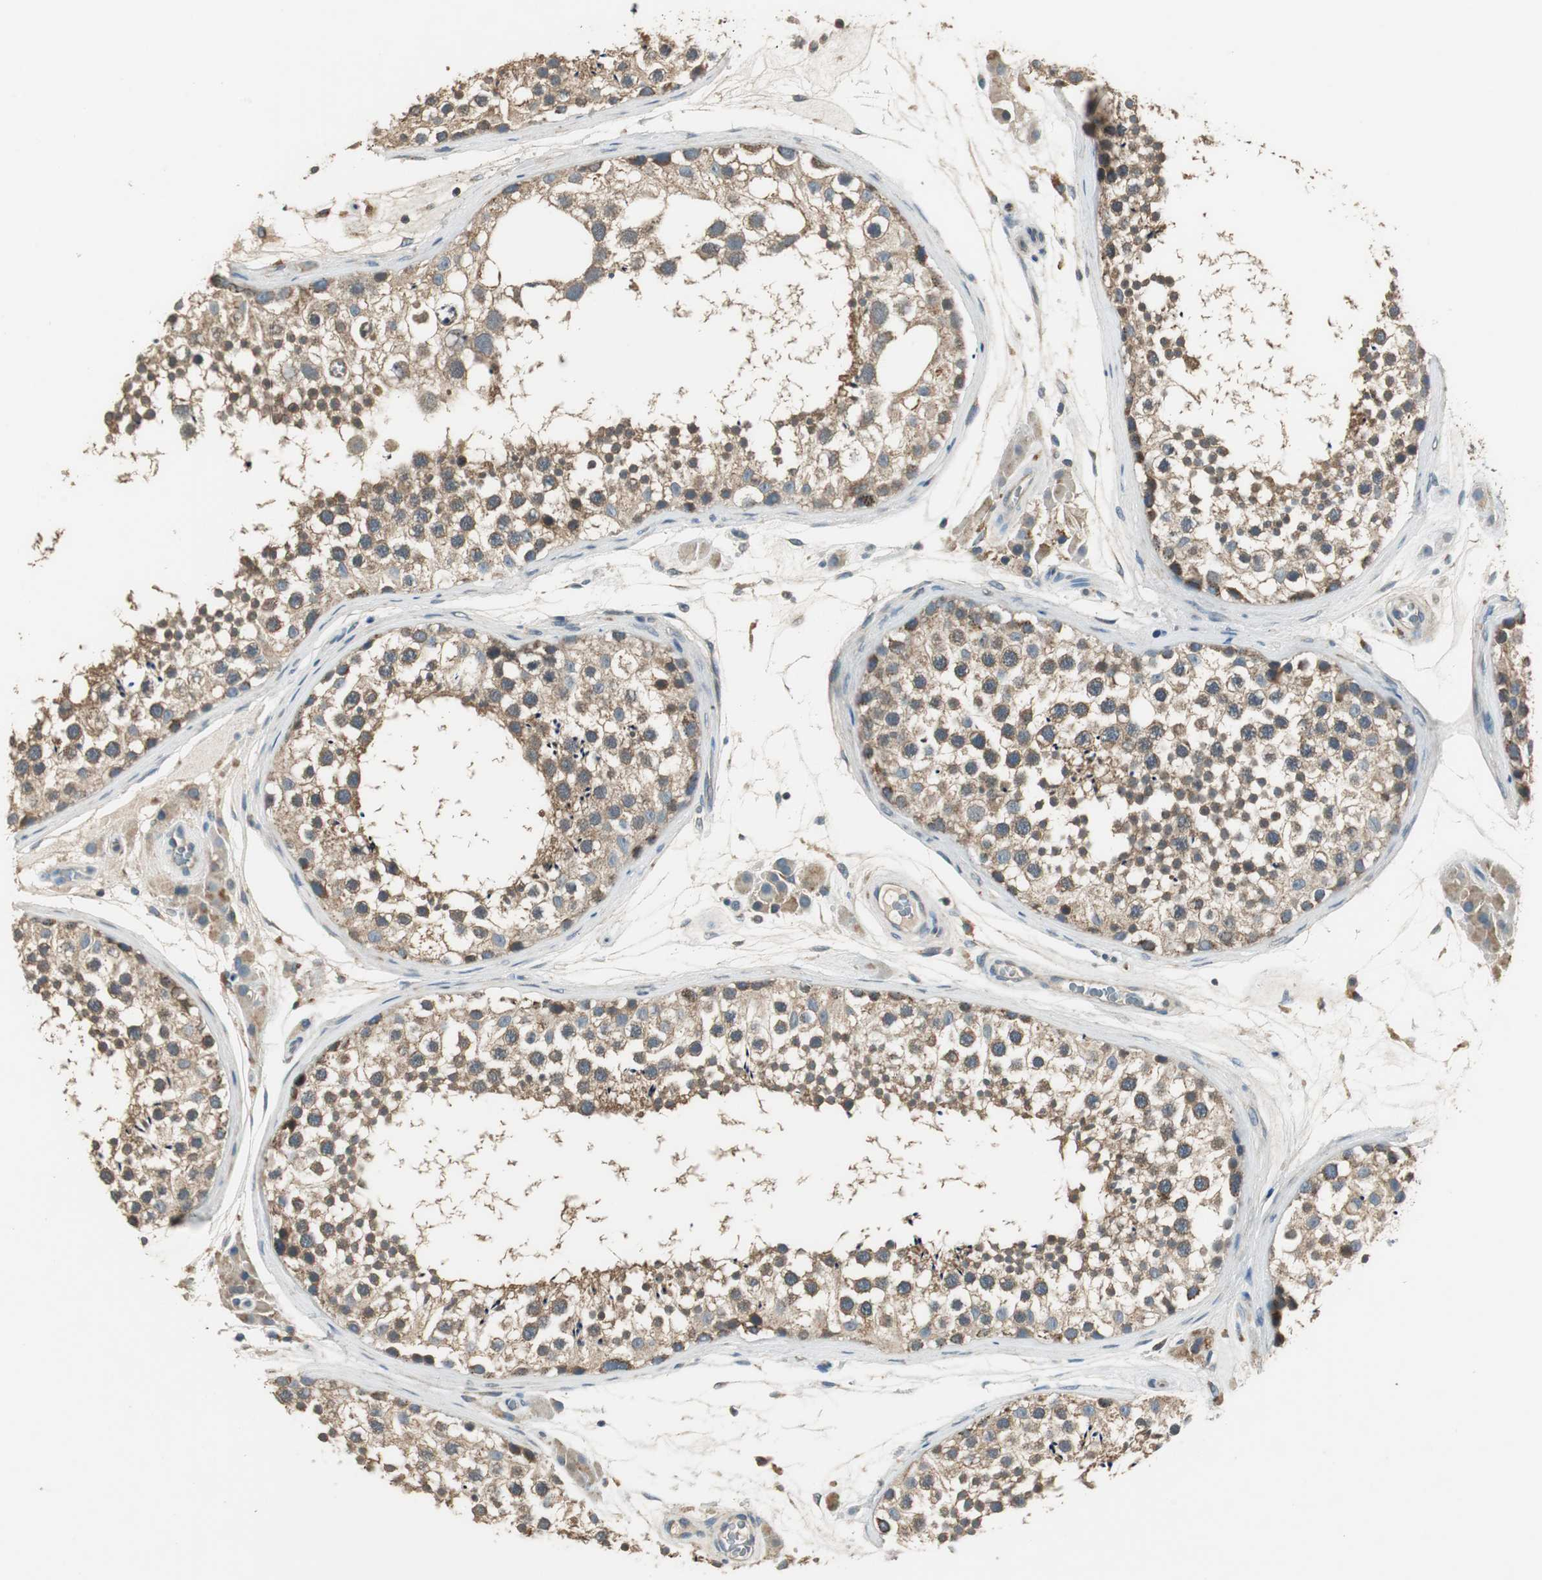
{"staining": {"intensity": "moderate", "quantity": ">75%", "location": "cytoplasmic/membranous"}, "tissue": "testis", "cell_type": "Cells in seminiferous ducts", "image_type": "normal", "snomed": [{"axis": "morphology", "description": "Normal tissue, NOS"}, {"axis": "topography", "description": "Testis"}], "caption": "An immunohistochemistry histopathology image of benign tissue is shown. Protein staining in brown labels moderate cytoplasmic/membranous positivity in testis within cells in seminiferous ducts.", "gene": "MSTO1", "patient": {"sex": "male", "age": 46}}